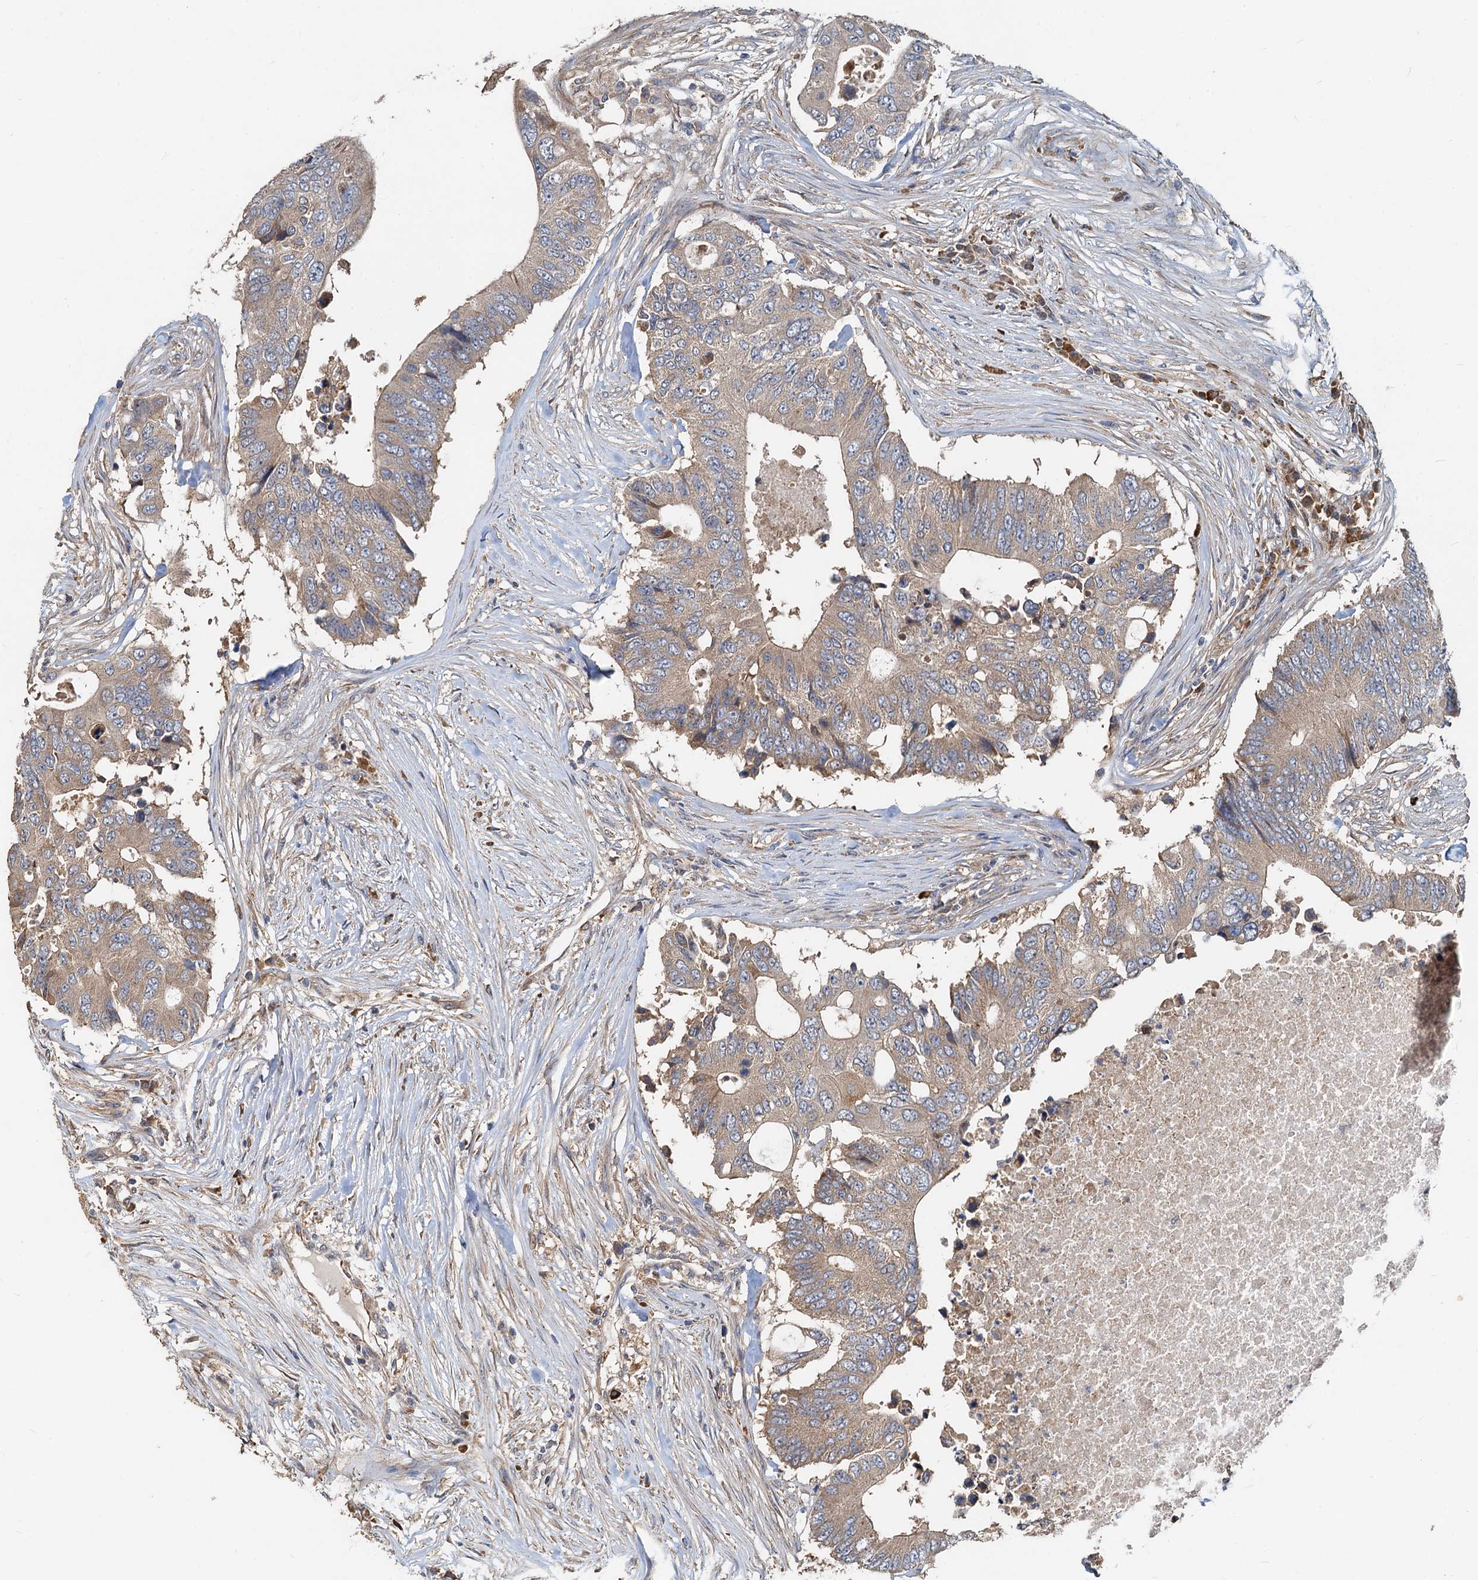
{"staining": {"intensity": "weak", "quantity": ">75%", "location": "cytoplasmic/membranous"}, "tissue": "colorectal cancer", "cell_type": "Tumor cells", "image_type": "cancer", "snomed": [{"axis": "morphology", "description": "Adenocarcinoma, NOS"}, {"axis": "topography", "description": "Colon"}], "caption": "Tumor cells reveal low levels of weak cytoplasmic/membranous positivity in about >75% of cells in adenocarcinoma (colorectal). The staining is performed using DAB brown chromogen to label protein expression. The nuclei are counter-stained blue using hematoxylin.", "gene": "HYI", "patient": {"sex": "male", "age": 71}}